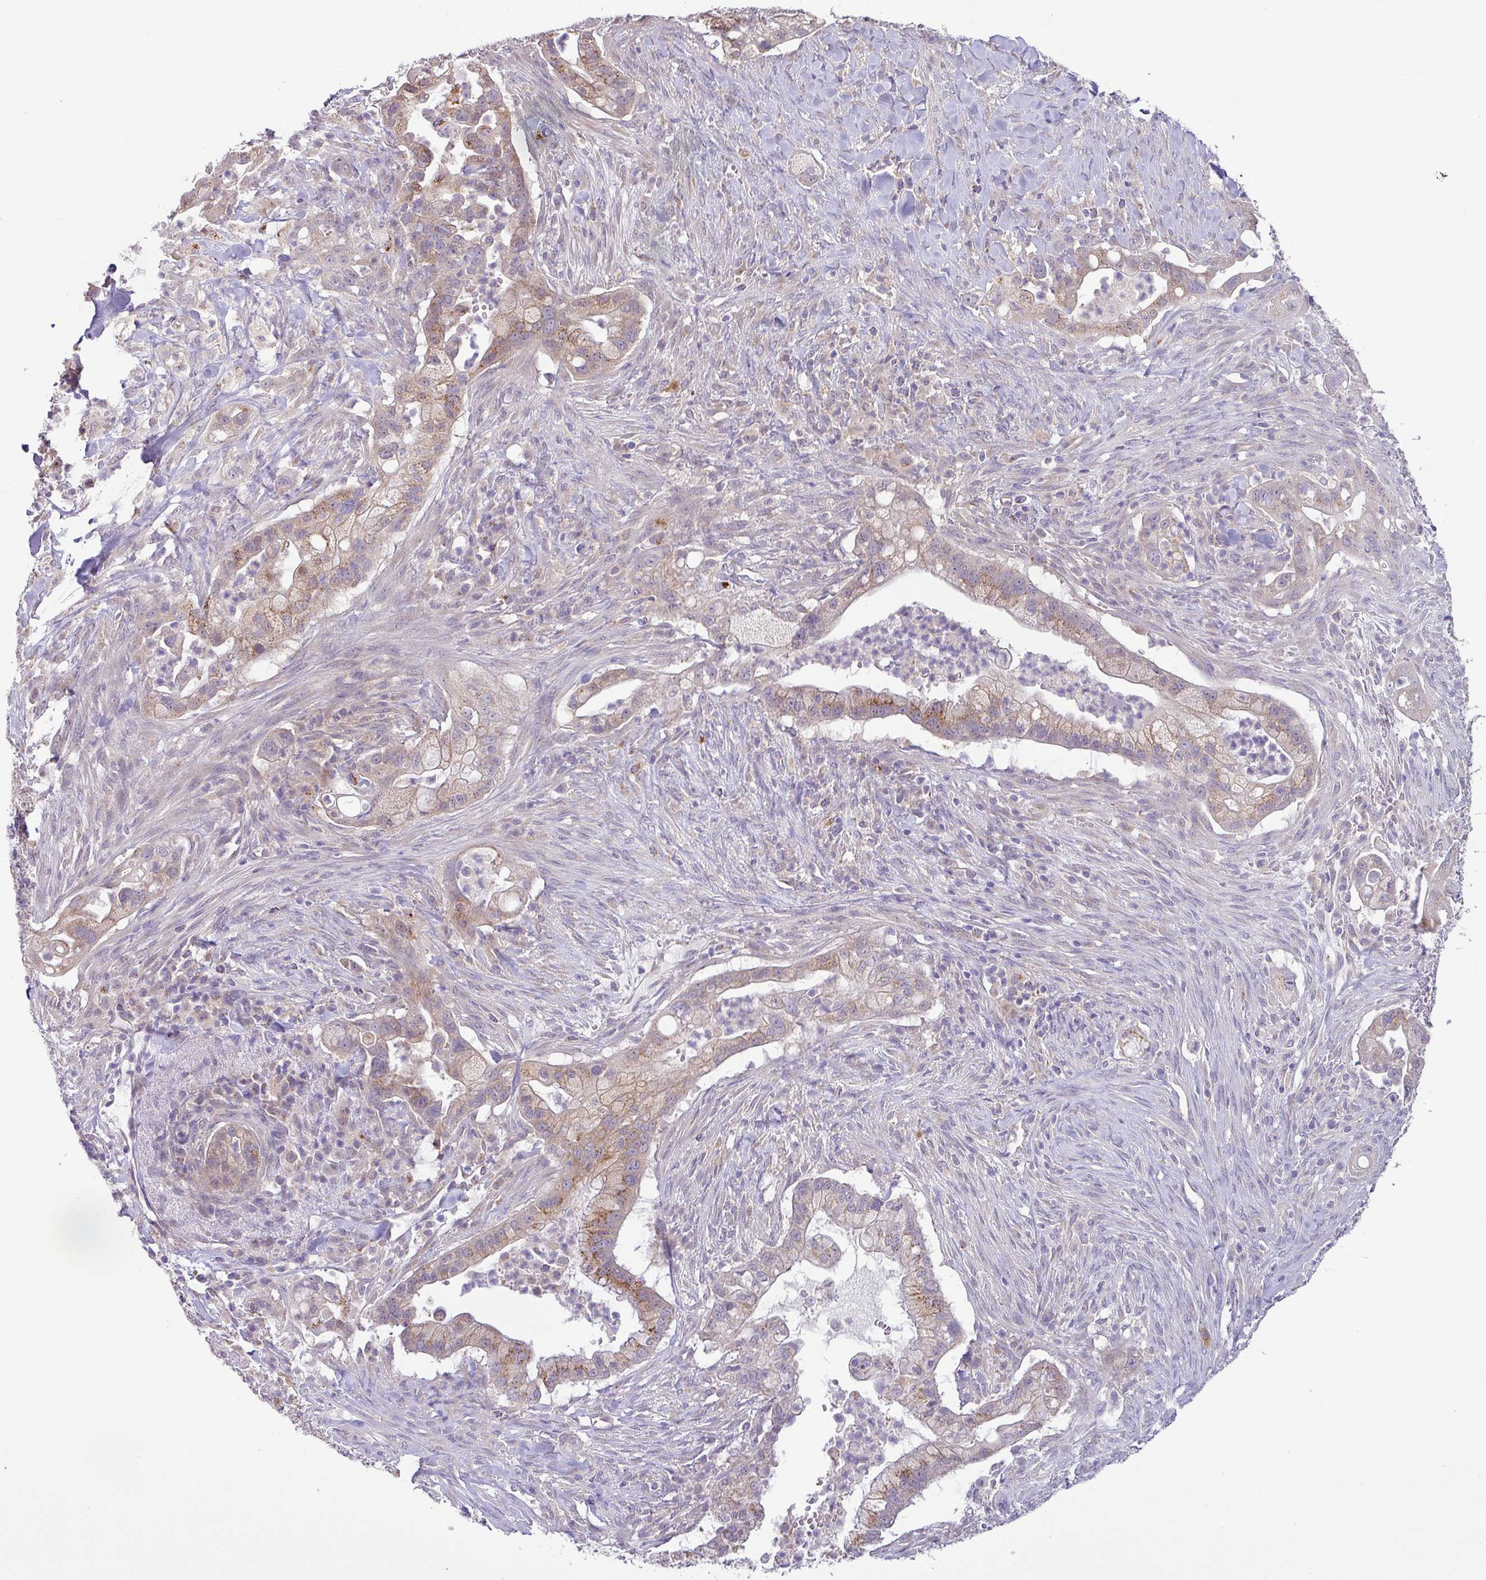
{"staining": {"intensity": "moderate", "quantity": "25%-75%", "location": "cytoplasmic/membranous"}, "tissue": "pancreatic cancer", "cell_type": "Tumor cells", "image_type": "cancer", "snomed": [{"axis": "morphology", "description": "Adenocarcinoma, NOS"}, {"axis": "topography", "description": "Pancreas"}], "caption": "Human pancreatic cancer stained with a brown dye shows moderate cytoplasmic/membranous positive expression in approximately 25%-75% of tumor cells.", "gene": "GALNT12", "patient": {"sex": "male", "age": 44}}